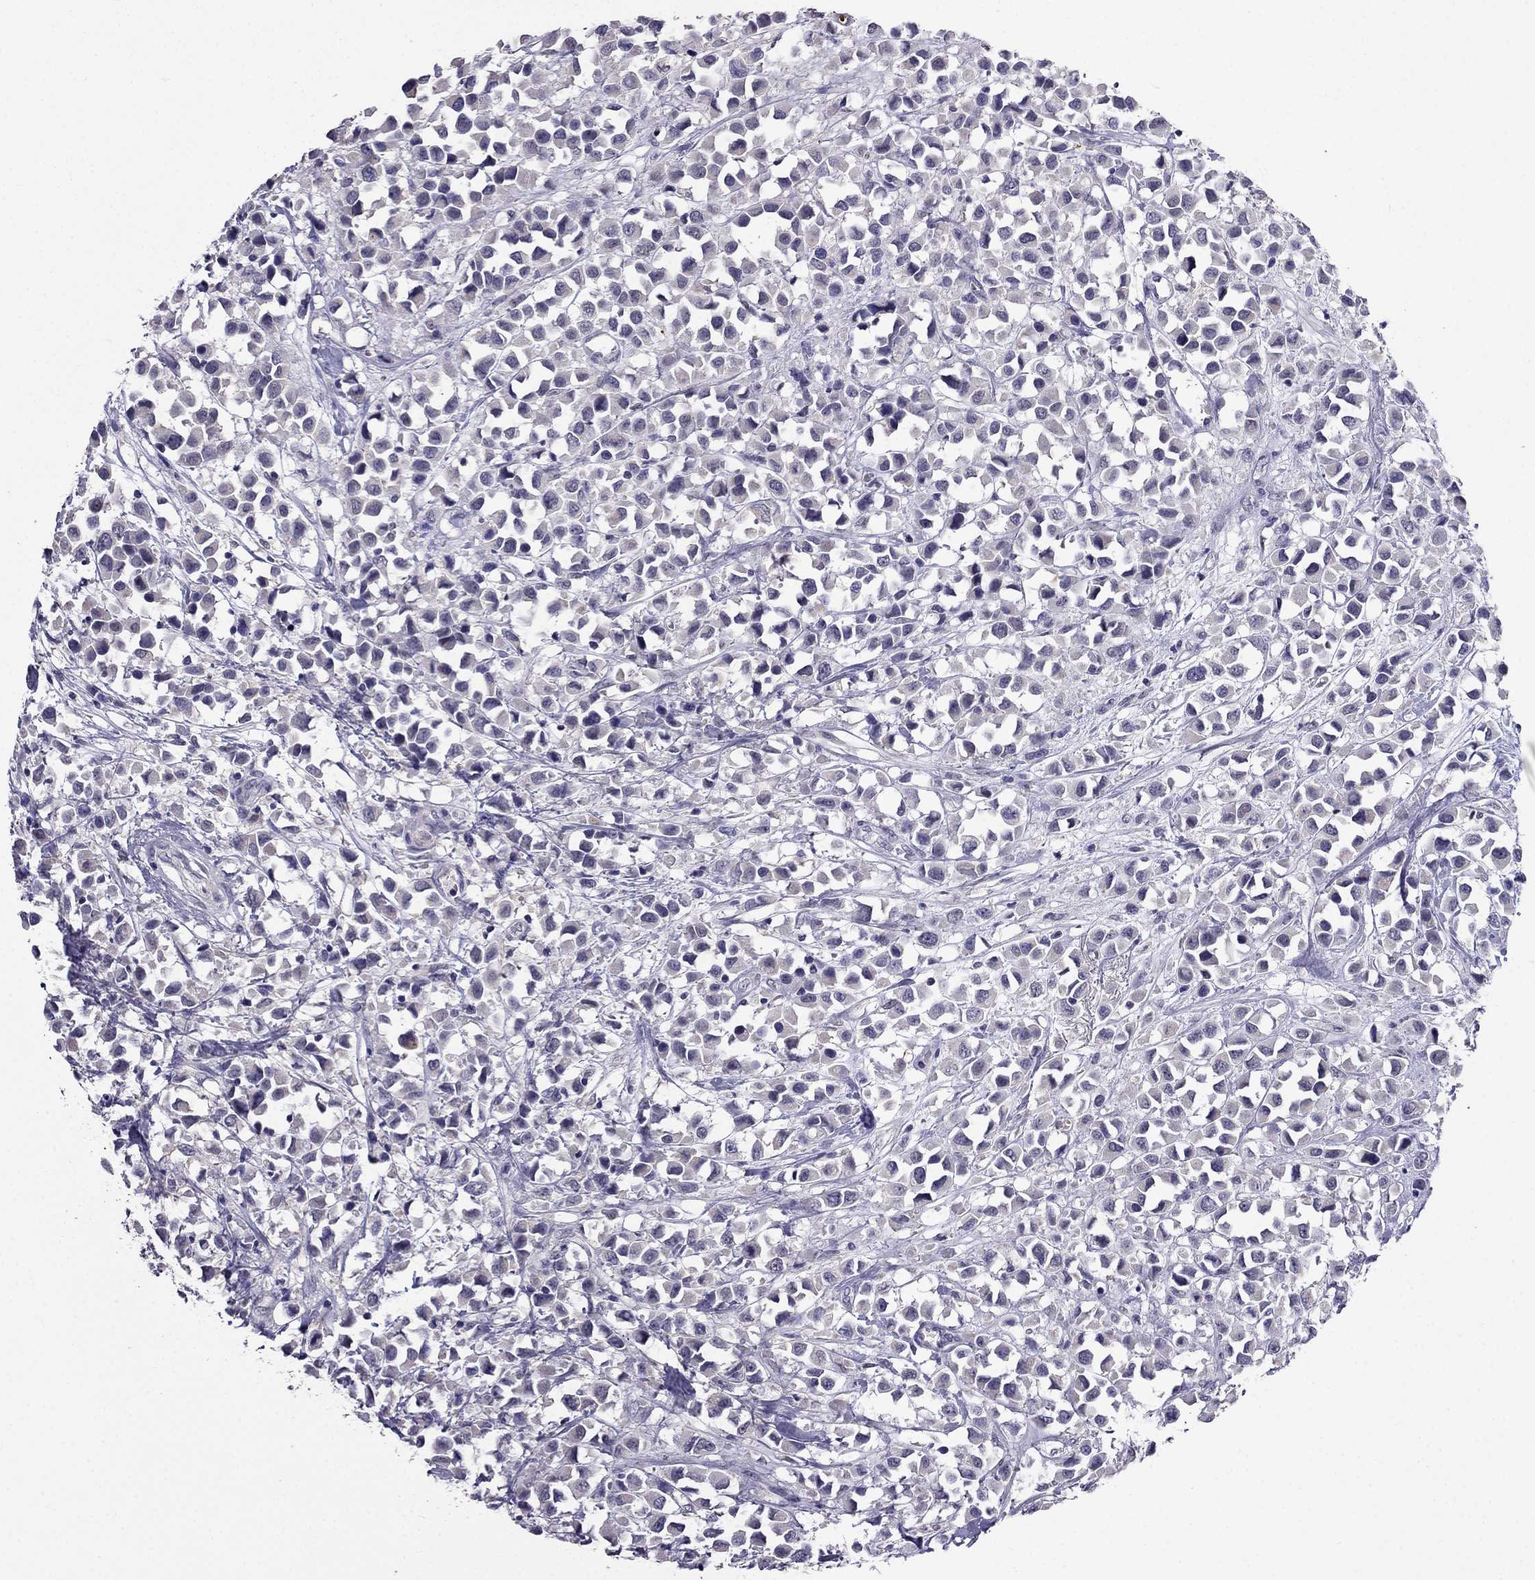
{"staining": {"intensity": "negative", "quantity": "none", "location": "none"}, "tissue": "breast cancer", "cell_type": "Tumor cells", "image_type": "cancer", "snomed": [{"axis": "morphology", "description": "Duct carcinoma"}, {"axis": "topography", "description": "Breast"}], "caption": "This is a image of IHC staining of breast cancer, which shows no staining in tumor cells.", "gene": "AQP9", "patient": {"sex": "female", "age": 61}}